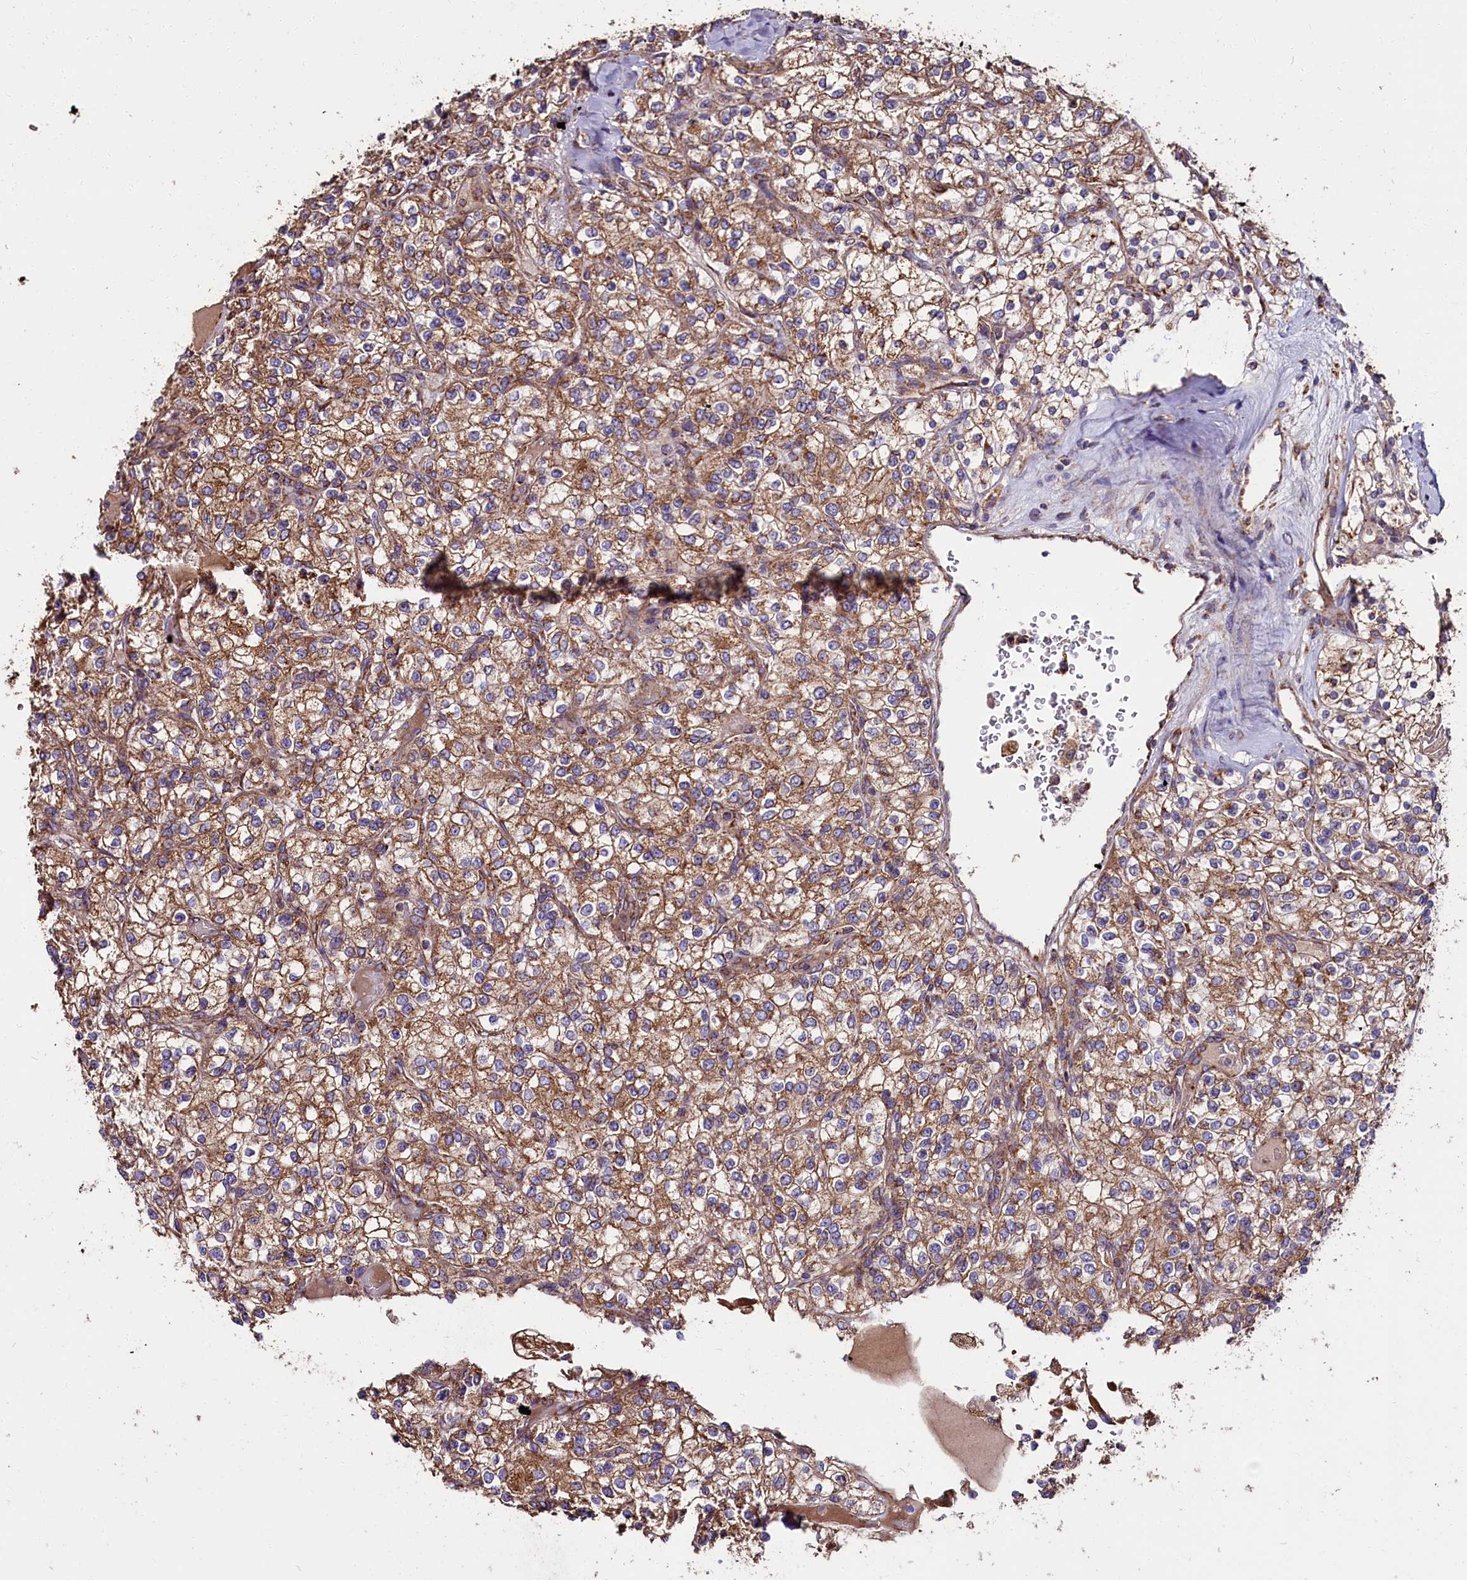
{"staining": {"intensity": "moderate", "quantity": ">75%", "location": "cytoplasmic/membranous"}, "tissue": "renal cancer", "cell_type": "Tumor cells", "image_type": "cancer", "snomed": [{"axis": "morphology", "description": "Adenocarcinoma, NOS"}, {"axis": "topography", "description": "Kidney"}], "caption": "Brown immunohistochemical staining in human renal cancer (adenocarcinoma) shows moderate cytoplasmic/membranous staining in approximately >75% of tumor cells.", "gene": "ZSWIM1", "patient": {"sex": "male", "age": 80}}